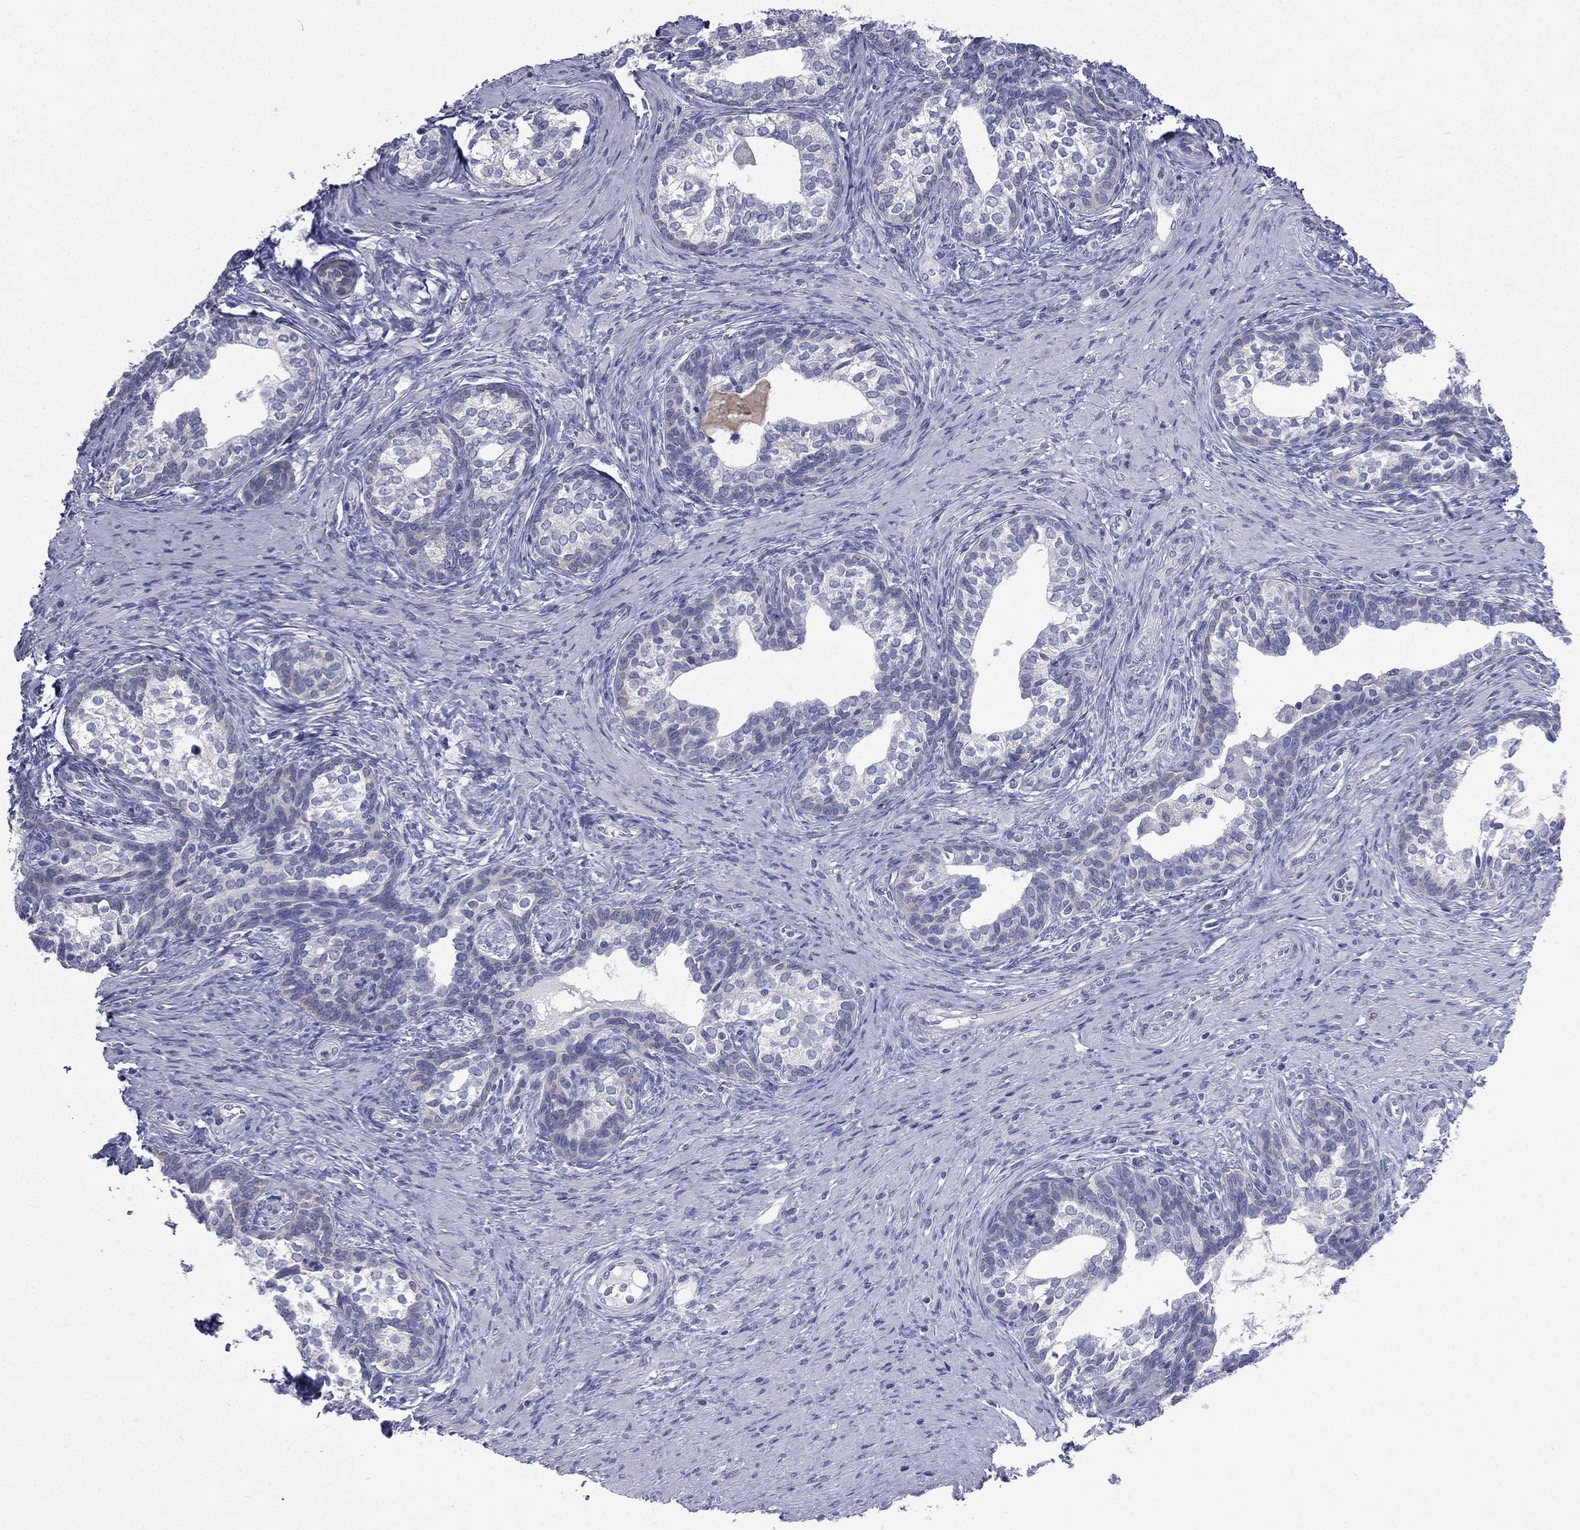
{"staining": {"intensity": "negative", "quantity": "none", "location": "none"}, "tissue": "prostate cancer", "cell_type": "Tumor cells", "image_type": "cancer", "snomed": [{"axis": "morphology", "description": "Adenocarcinoma, NOS"}, {"axis": "morphology", "description": "Adenocarcinoma, High grade"}, {"axis": "topography", "description": "Prostate"}], "caption": "Tumor cells are negative for brown protein staining in prostate cancer (adenocarcinoma (high-grade)).", "gene": "CES2", "patient": {"sex": "male", "age": 61}}